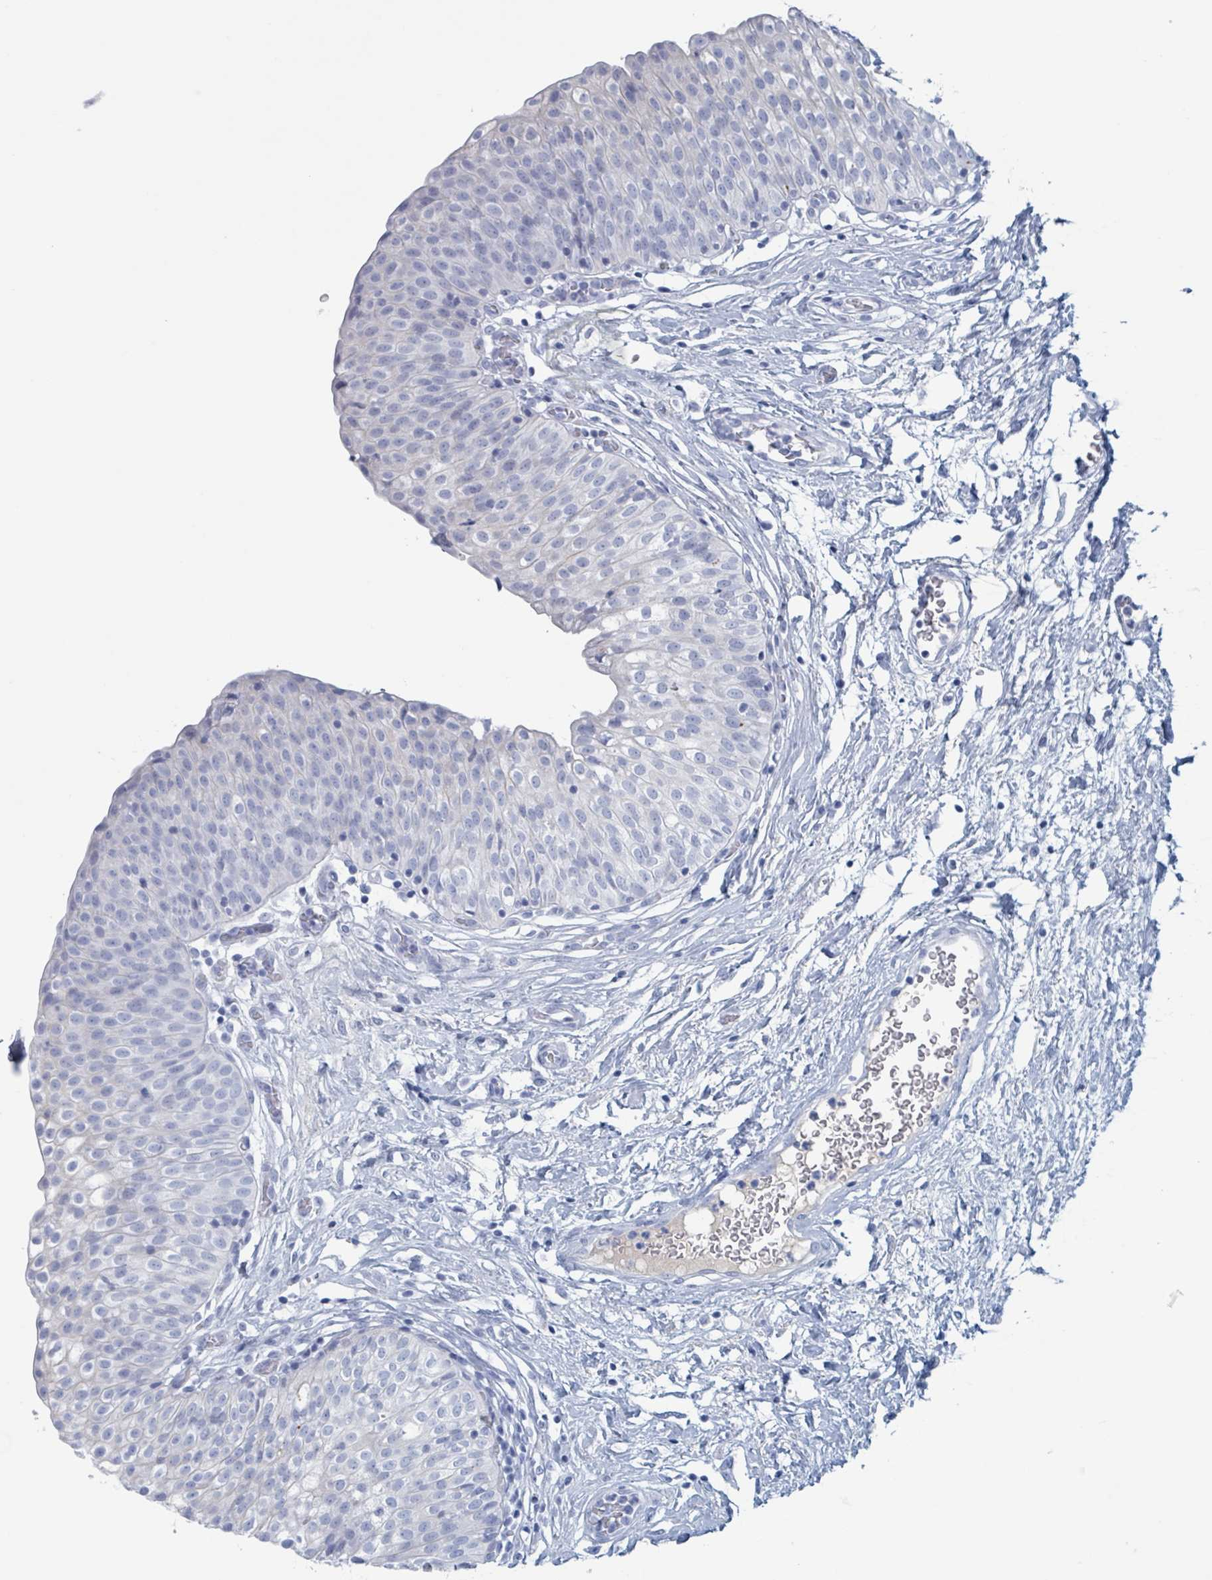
{"staining": {"intensity": "negative", "quantity": "none", "location": "none"}, "tissue": "urinary bladder", "cell_type": "Urothelial cells", "image_type": "normal", "snomed": [{"axis": "morphology", "description": "Normal tissue, NOS"}, {"axis": "topography", "description": "Urinary bladder"}], "caption": "The immunohistochemistry image has no significant expression in urothelial cells of urinary bladder. (Stains: DAB (3,3'-diaminobenzidine) immunohistochemistry (IHC) with hematoxylin counter stain, Microscopy: brightfield microscopy at high magnification).", "gene": "KLK4", "patient": {"sex": "male", "age": 55}}